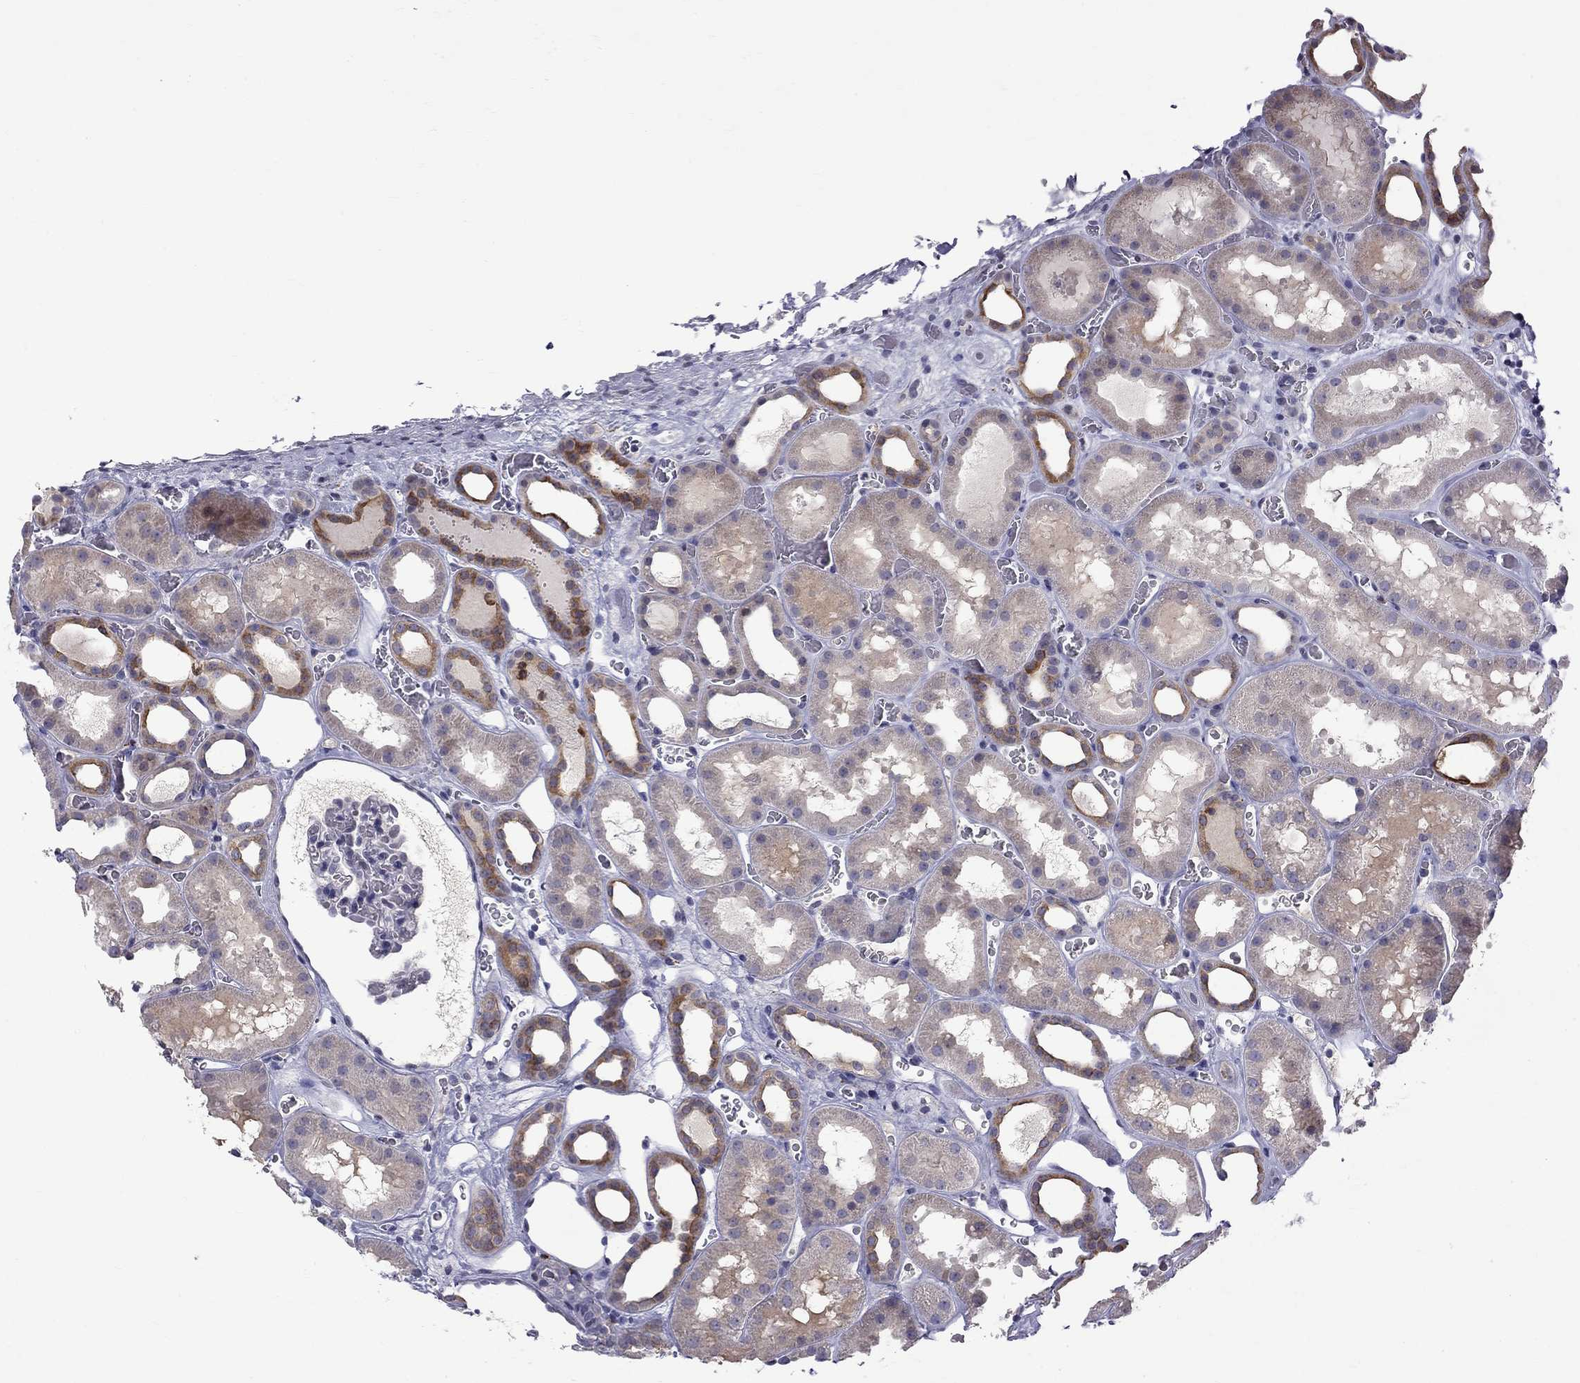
{"staining": {"intensity": "negative", "quantity": "none", "location": "none"}, "tissue": "kidney", "cell_type": "Cells in glomeruli", "image_type": "normal", "snomed": [{"axis": "morphology", "description": "Normal tissue, NOS"}, {"axis": "topography", "description": "Kidney"}], "caption": "Cells in glomeruli show no significant protein positivity in unremarkable kidney. (DAB IHC with hematoxylin counter stain).", "gene": "RTL9", "patient": {"sex": "female", "age": 41}}